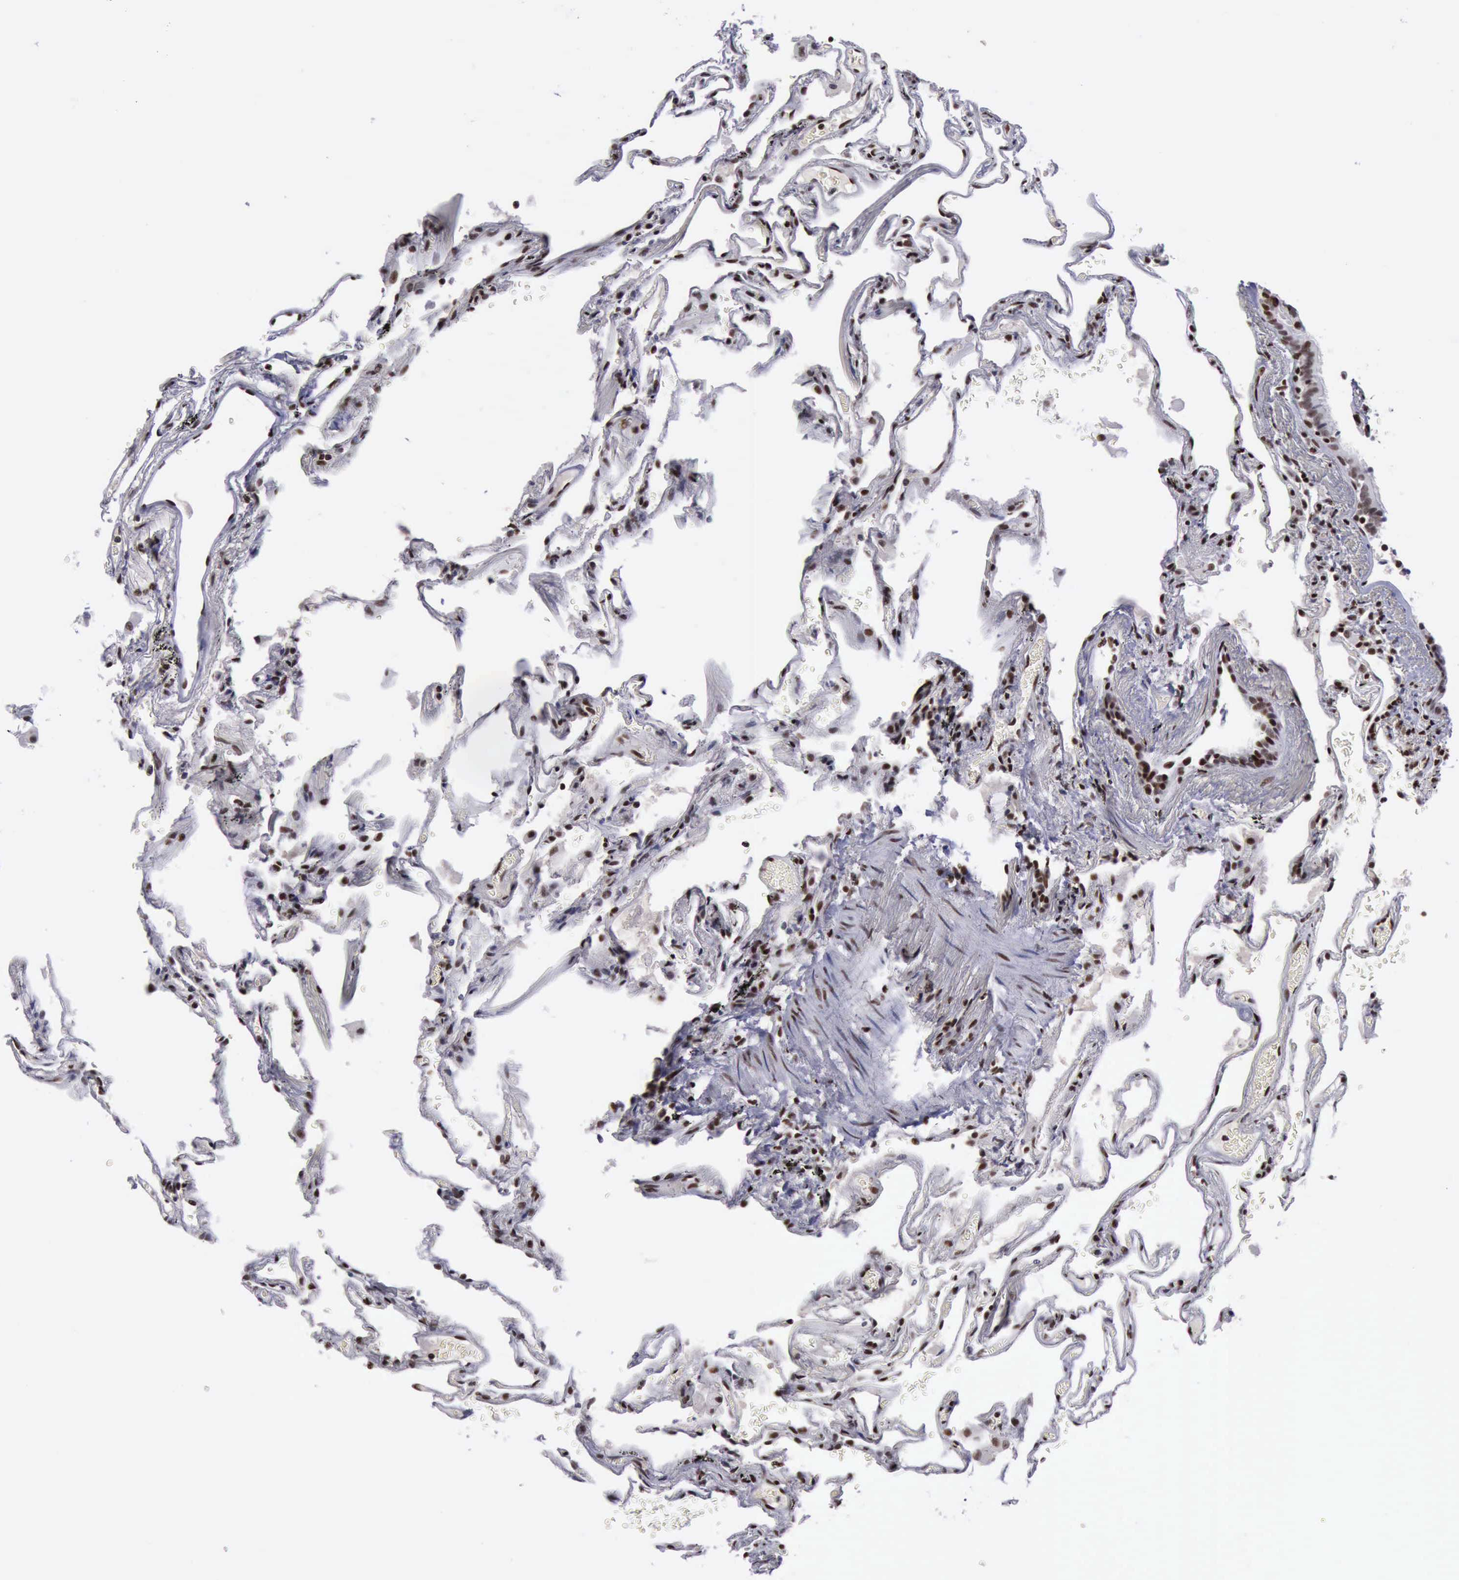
{"staining": {"intensity": "moderate", "quantity": "25%-75%", "location": "nuclear"}, "tissue": "lung", "cell_type": "Alveolar cells", "image_type": "normal", "snomed": [{"axis": "morphology", "description": "Normal tissue, NOS"}, {"axis": "morphology", "description": "Inflammation, NOS"}, {"axis": "topography", "description": "Lung"}], "caption": "Lung stained with DAB (3,3'-diaminobenzidine) immunohistochemistry shows medium levels of moderate nuclear expression in about 25%-75% of alveolar cells.", "gene": "YY1", "patient": {"sex": "male", "age": 69}}